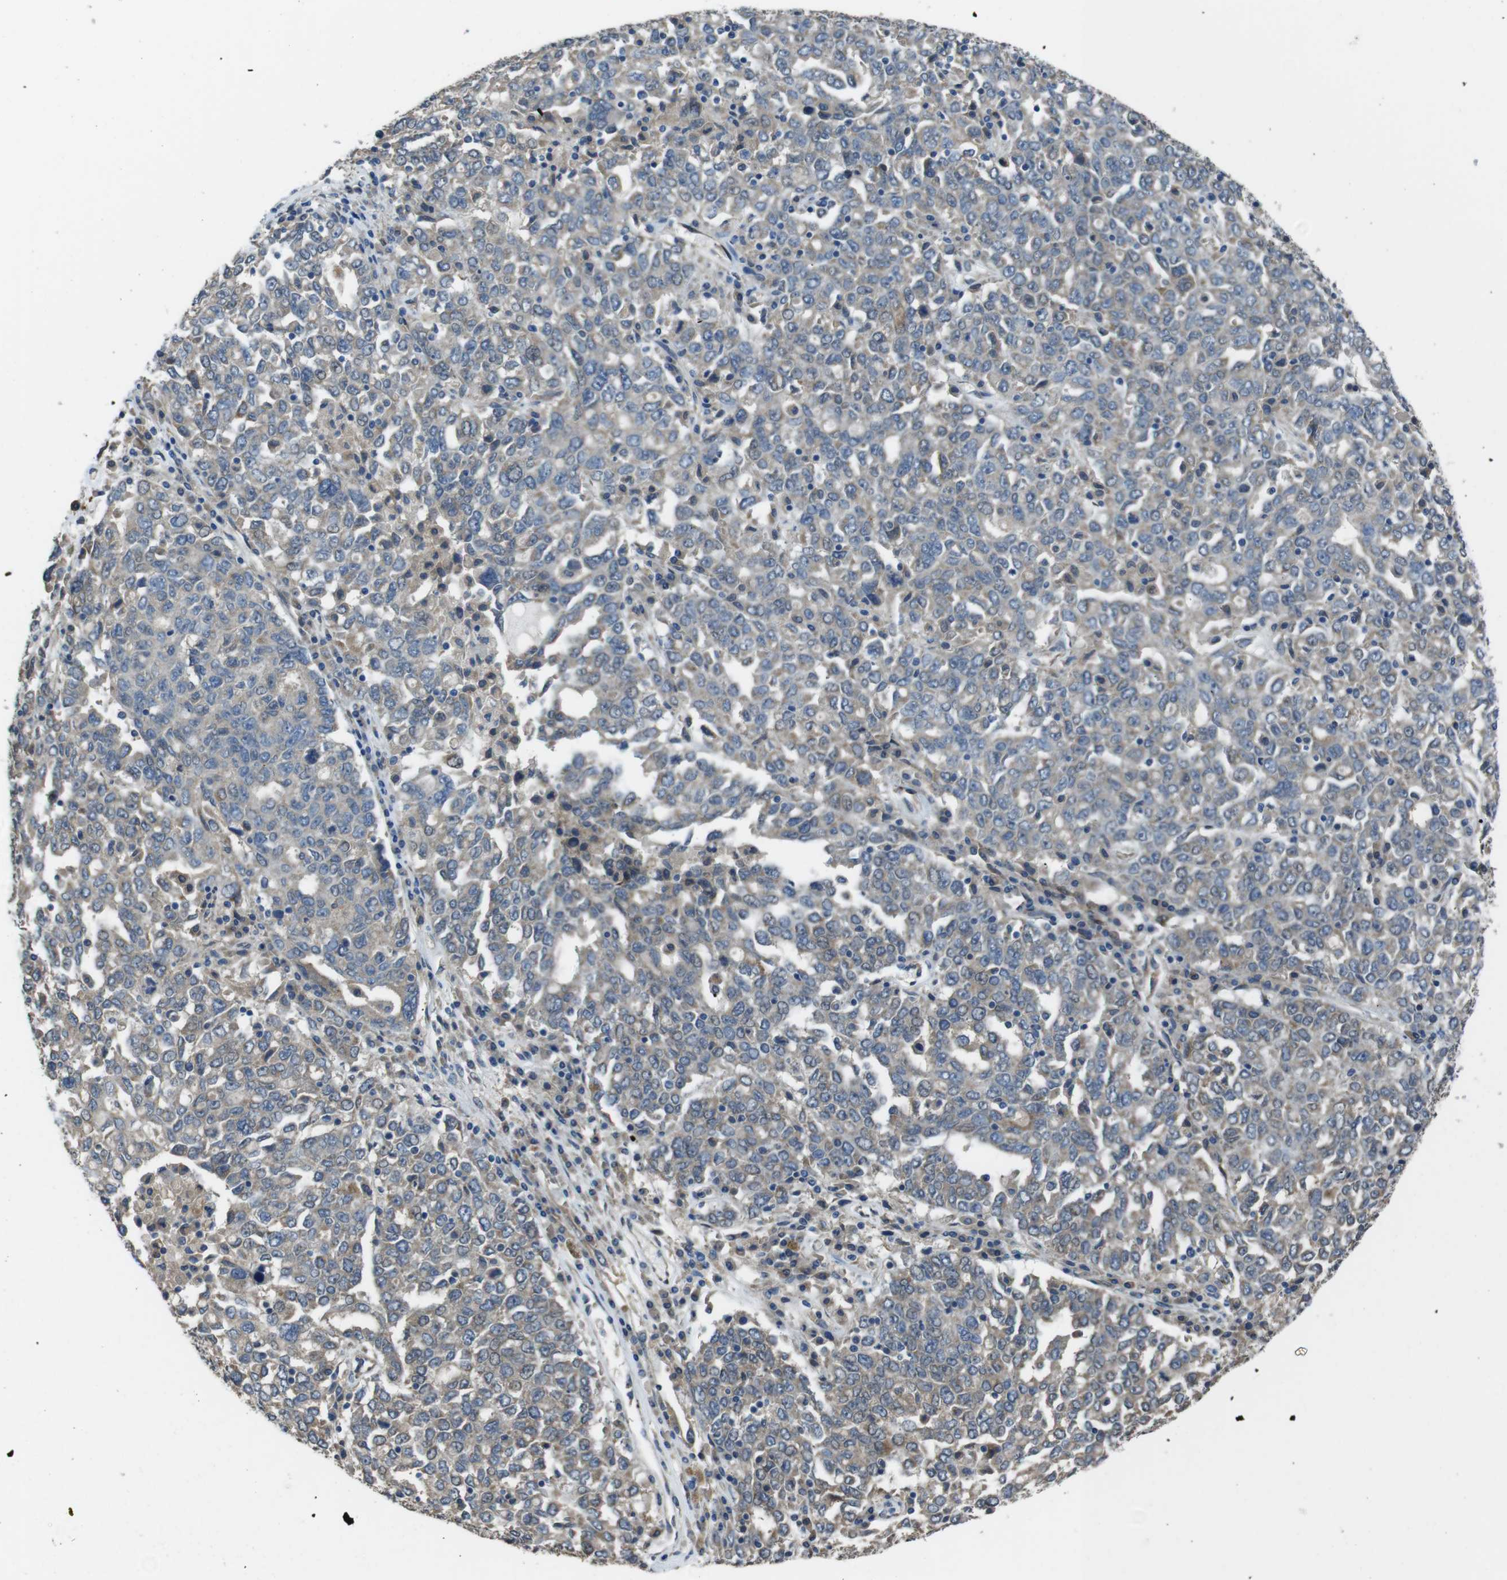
{"staining": {"intensity": "weak", "quantity": "25%-75%", "location": "cytoplasmic/membranous"}, "tissue": "ovarian cancer", "cell_type": "Tumor cells", "image_type": "cancer", "snomed": [{"axis": "morphology", "description": "Carcinoma, endometroid"}, {"axis": "topography", "description": "Ovary"}], "caption": "Tumor cells reveal low levels of weak cytoplasmic/membranous expression in approximately 25%-75% of cells in ovarian endometroid carcinoma.", "gene": "RAB6A", "patient": {"sex": "female", "age": 62}}